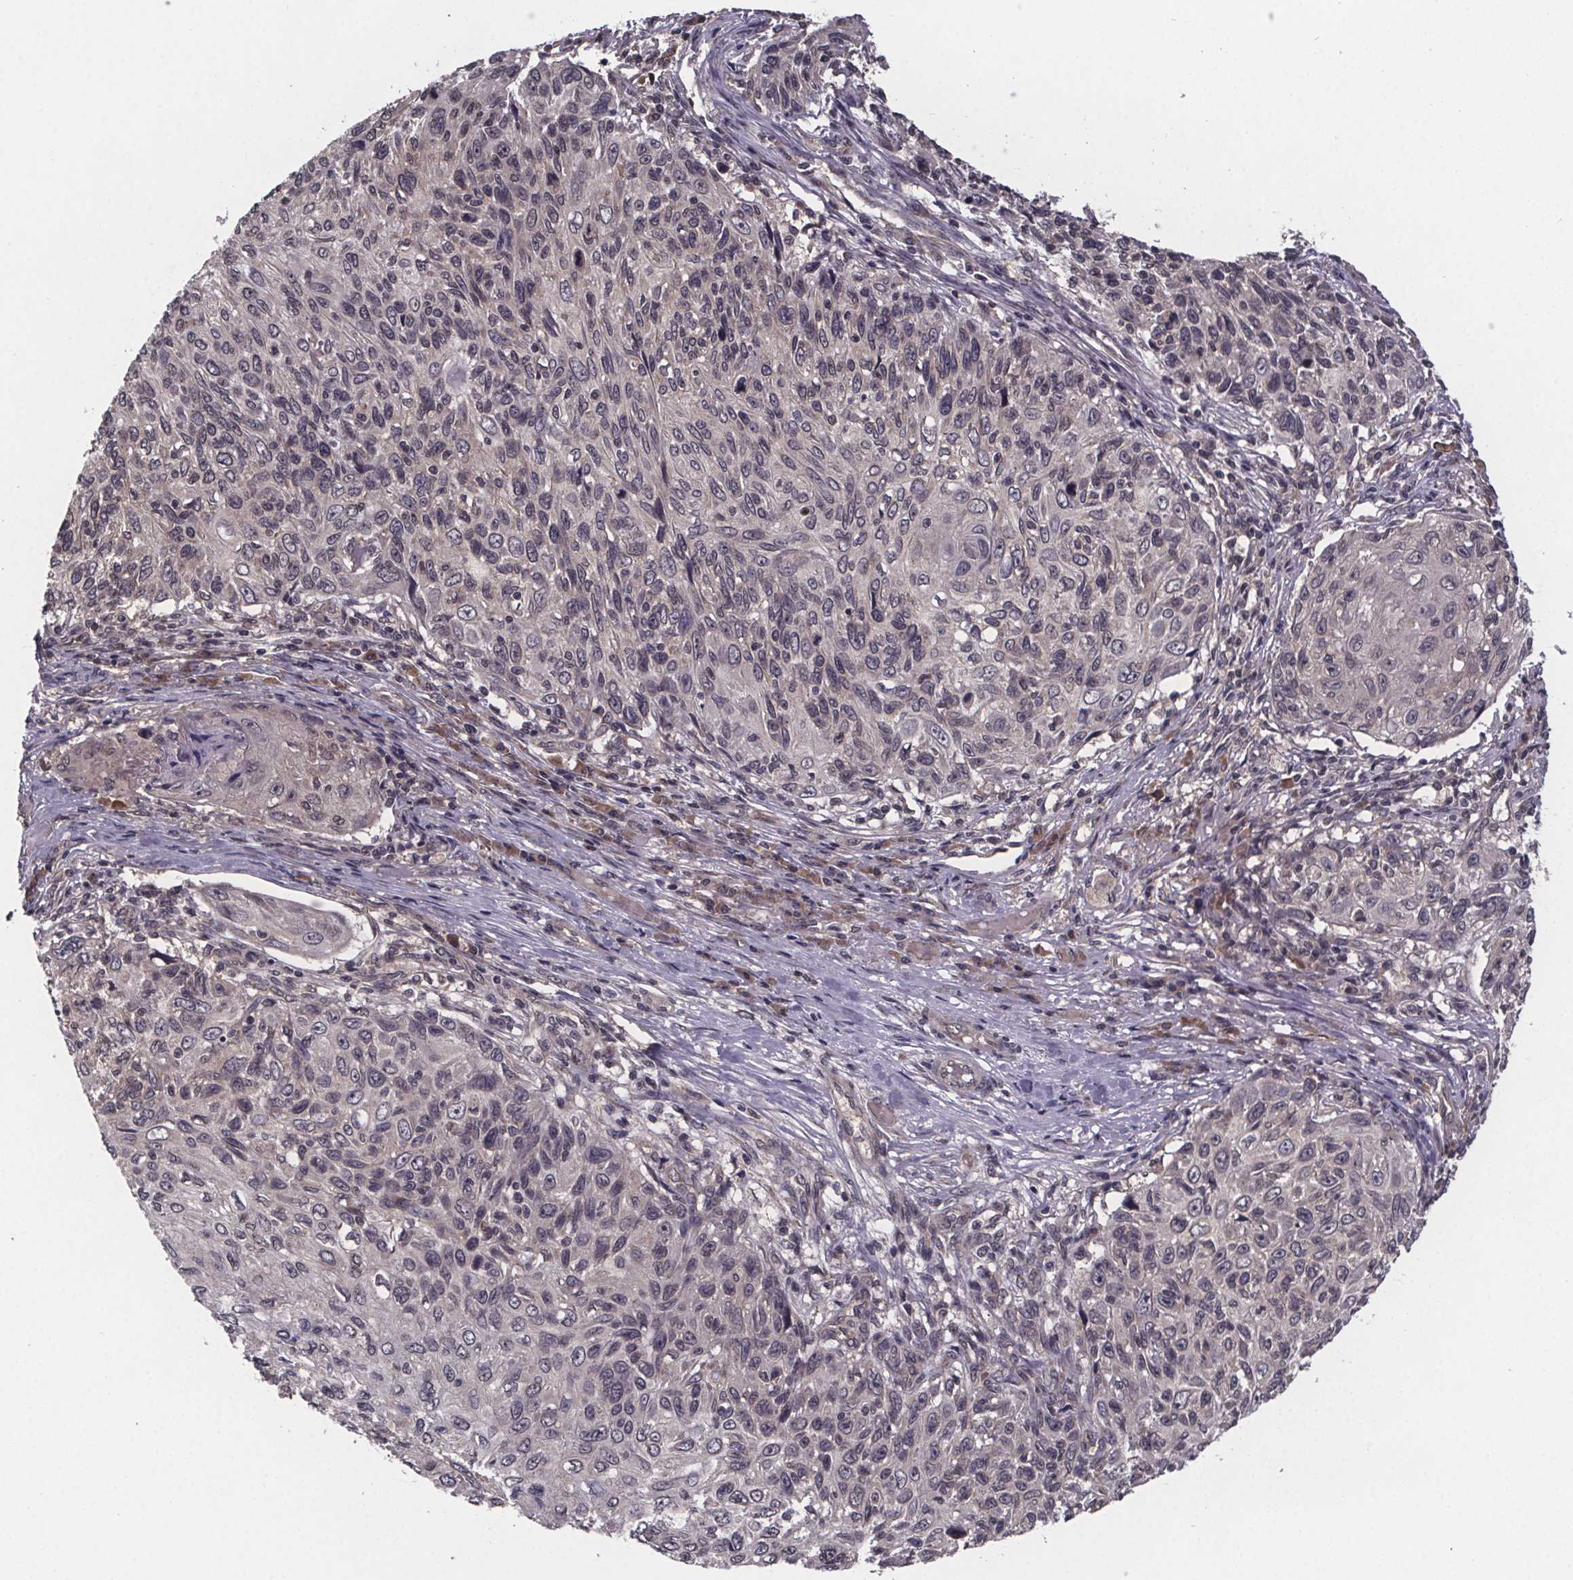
{"staining": {"intensity": "weak", "quantity": "<25%", "location": "cytoplasmic/membranous"}, "tissue": "skin cancer", "cell_type": "Tumor cells", "image_type": "cancer", "snomed": [{"axis": "morphology", "description": "Squamous cell carcinoma, NOS"}, {"axis": "topography", "description": "Skin"}], "caption": "Immunohistochemistry (IHC) photomicrograph of human squamous cell carcinoma (skin) stained for a protein (brown), which shows no expression in tumor cells.", "gene": "SAT1", "patient": {"sex": "male", "age": 92}}